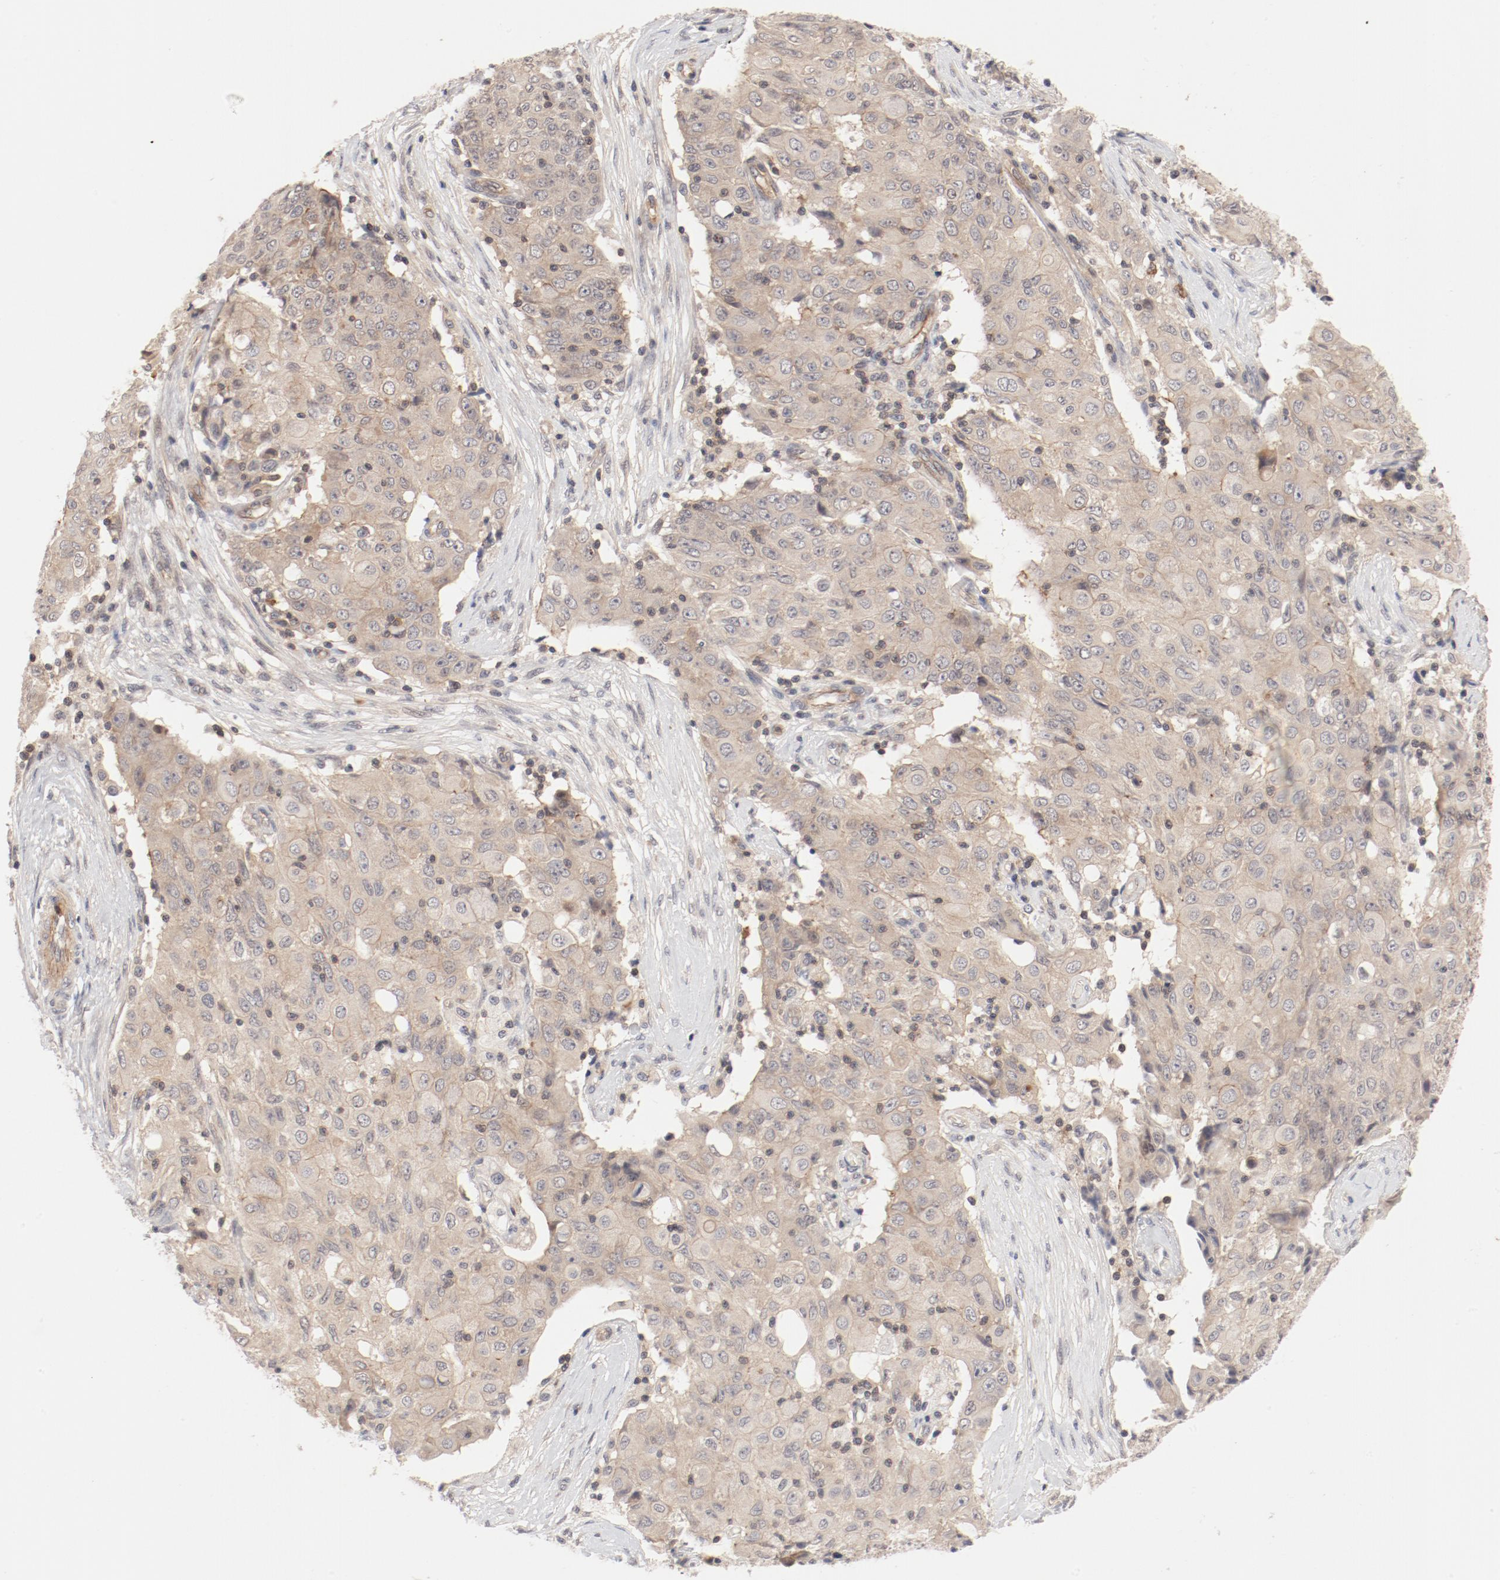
{"staining": {"intensity": "weak", "quantity": "25%-75%", "location": "cytoplasmic/membranous"}, "tissue": "ovarian cancer", "cell_type": "Tumor cells", "image_type": "cancer", "snomed": [{"axis": "morphology", "description": "Carcinoma, endometroid"}, {"axis": "topography", "description": "Ovary"}], "caption": "Protein expression analysis of human endometroid carcinoma (ovarian) reveals weak cytoplasmic/membranous positivity in approximately 25%-75% of tumor cells.", "gene": "ZNF267", "patient": {"sex": "female", "age": 42}}